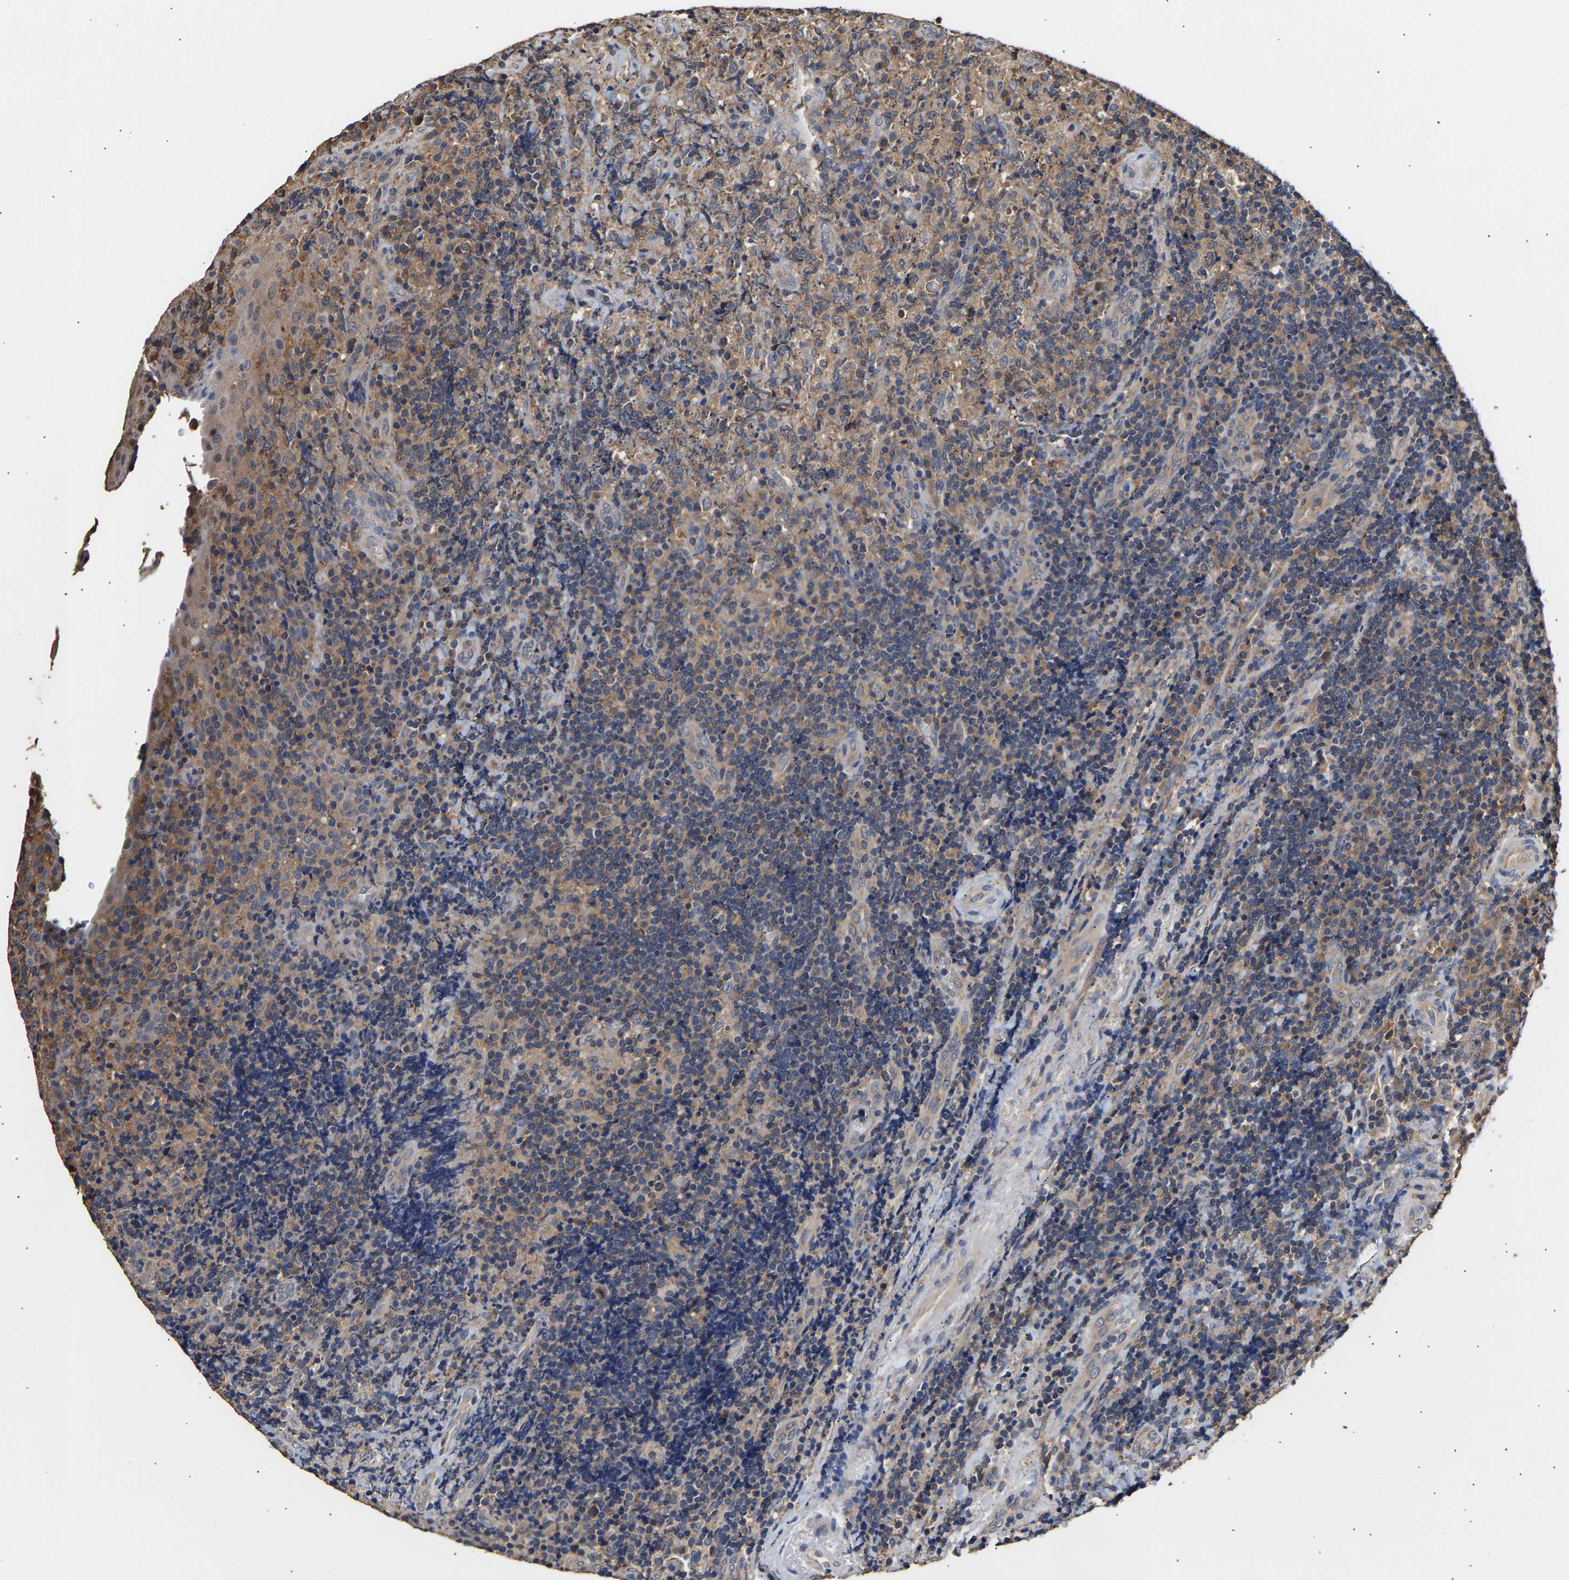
{"staining": {"intensity": "moderate", "quantity": ">75%", "location": "cytoplasmic/membranous"}, "tissue": "lymphoma", "cell_type": "Tumor cells", "image_type": "cancer", "snomed": [{"axis": "morphology", "description": "Malignant lymphoma, non-Hodgkin's type, High grade"}, {"axis": "topography", "description": "Tonsil"}], "caption": "IHC micrograph of neoplastic tissue: high-grade malignant lymphoma, non-Hodgkin's type stained using IHC shows medium levels of moderate protein expression localized specifically in the cytoplasmic/membranous of tumor cells, appearing as a cytoplasmic/membranous brown color.", "gene": "ZNF26", "patient": {"sex": "female", "age": 36}}